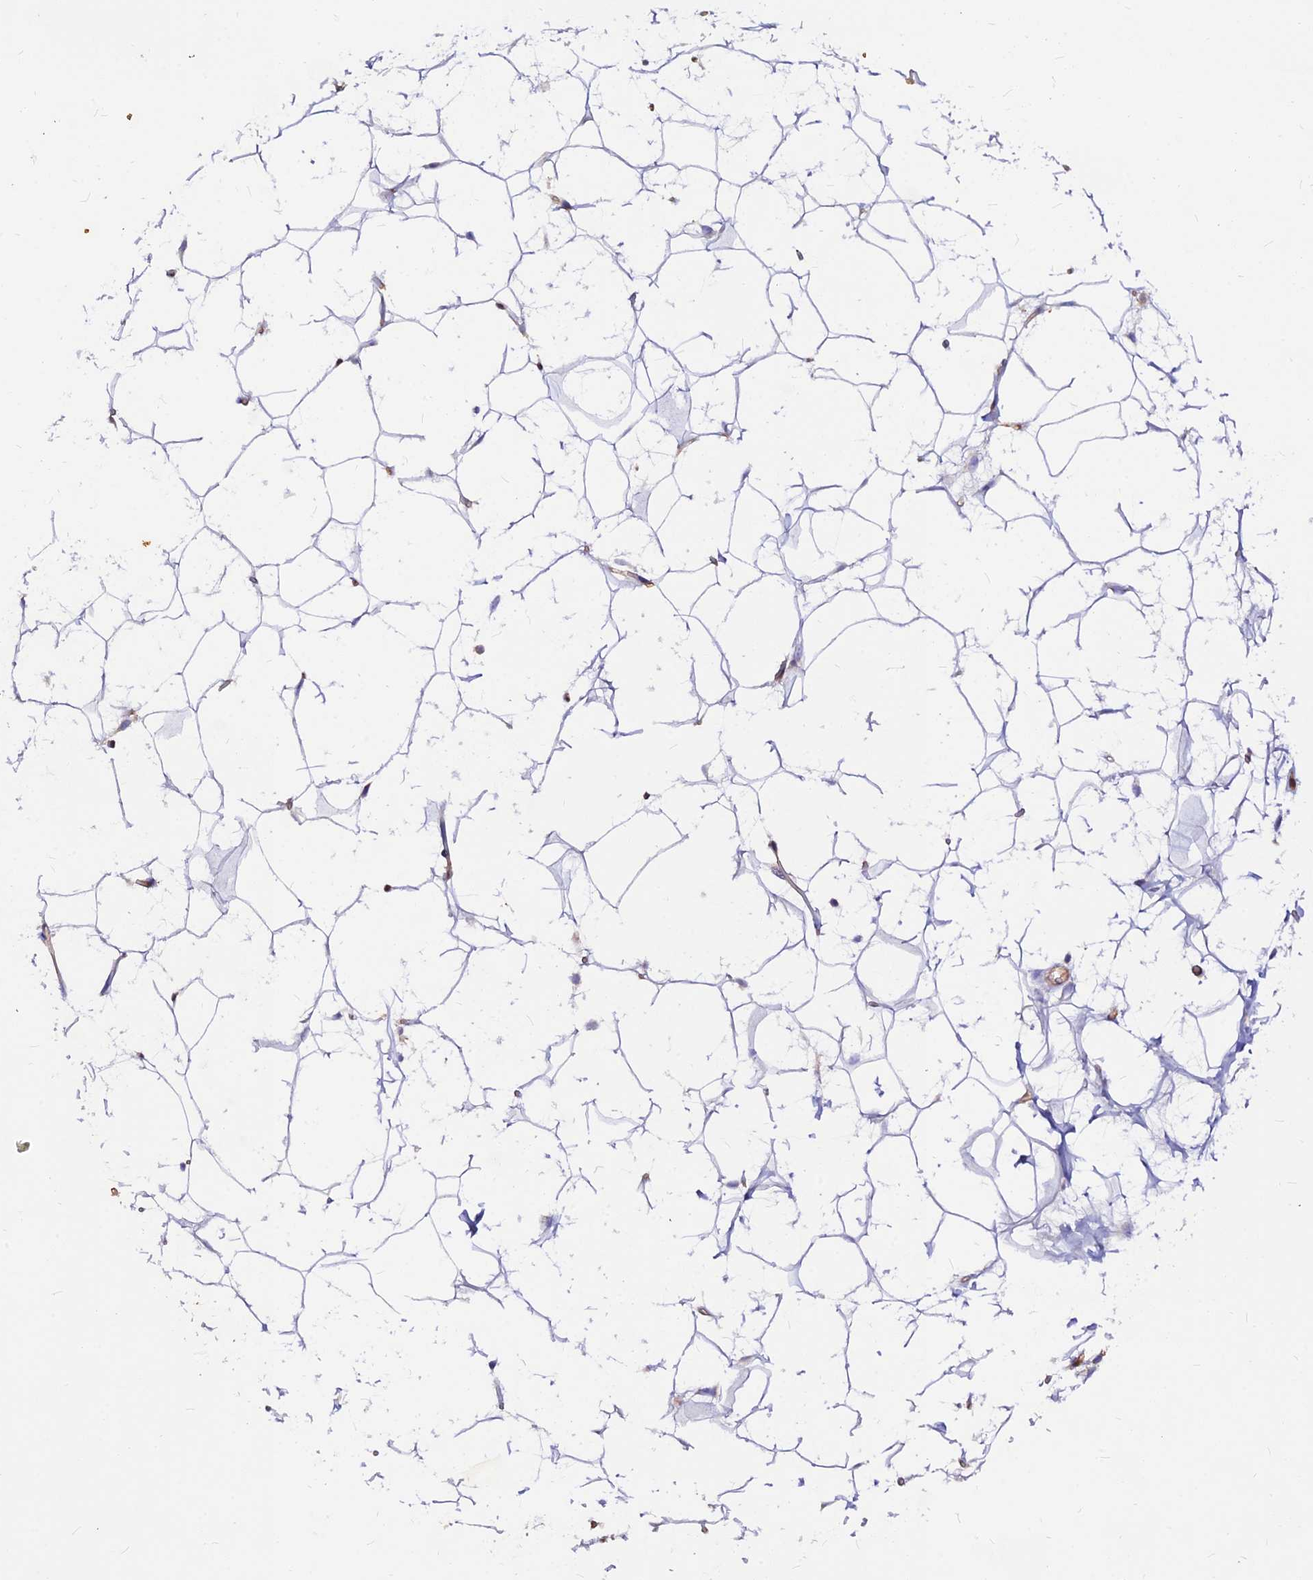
{"staining": {"intensity": "negative", "quantity": "none", "location": "none"}, "tissue": "adipose tissue", "cell_type": "Adipocytes", "image_type": "normal", "snomed": [{"axis": "morphology", "description": "Normal tissue, NOS"}, {"axis": "topography", "description": "Breast"}], "caption": "An IHC photomicrograph of unremarkable adipose tissue is shown. There is no staining in adipocytes of adipose tissue. The staining is performed using DAB (3,3'-diaminobenzidine) brown chromogen with nuclei counter-stained in using hematoxylin.", "gene": "DENND2D", "patient": {"sex": "female", "age": 26}}